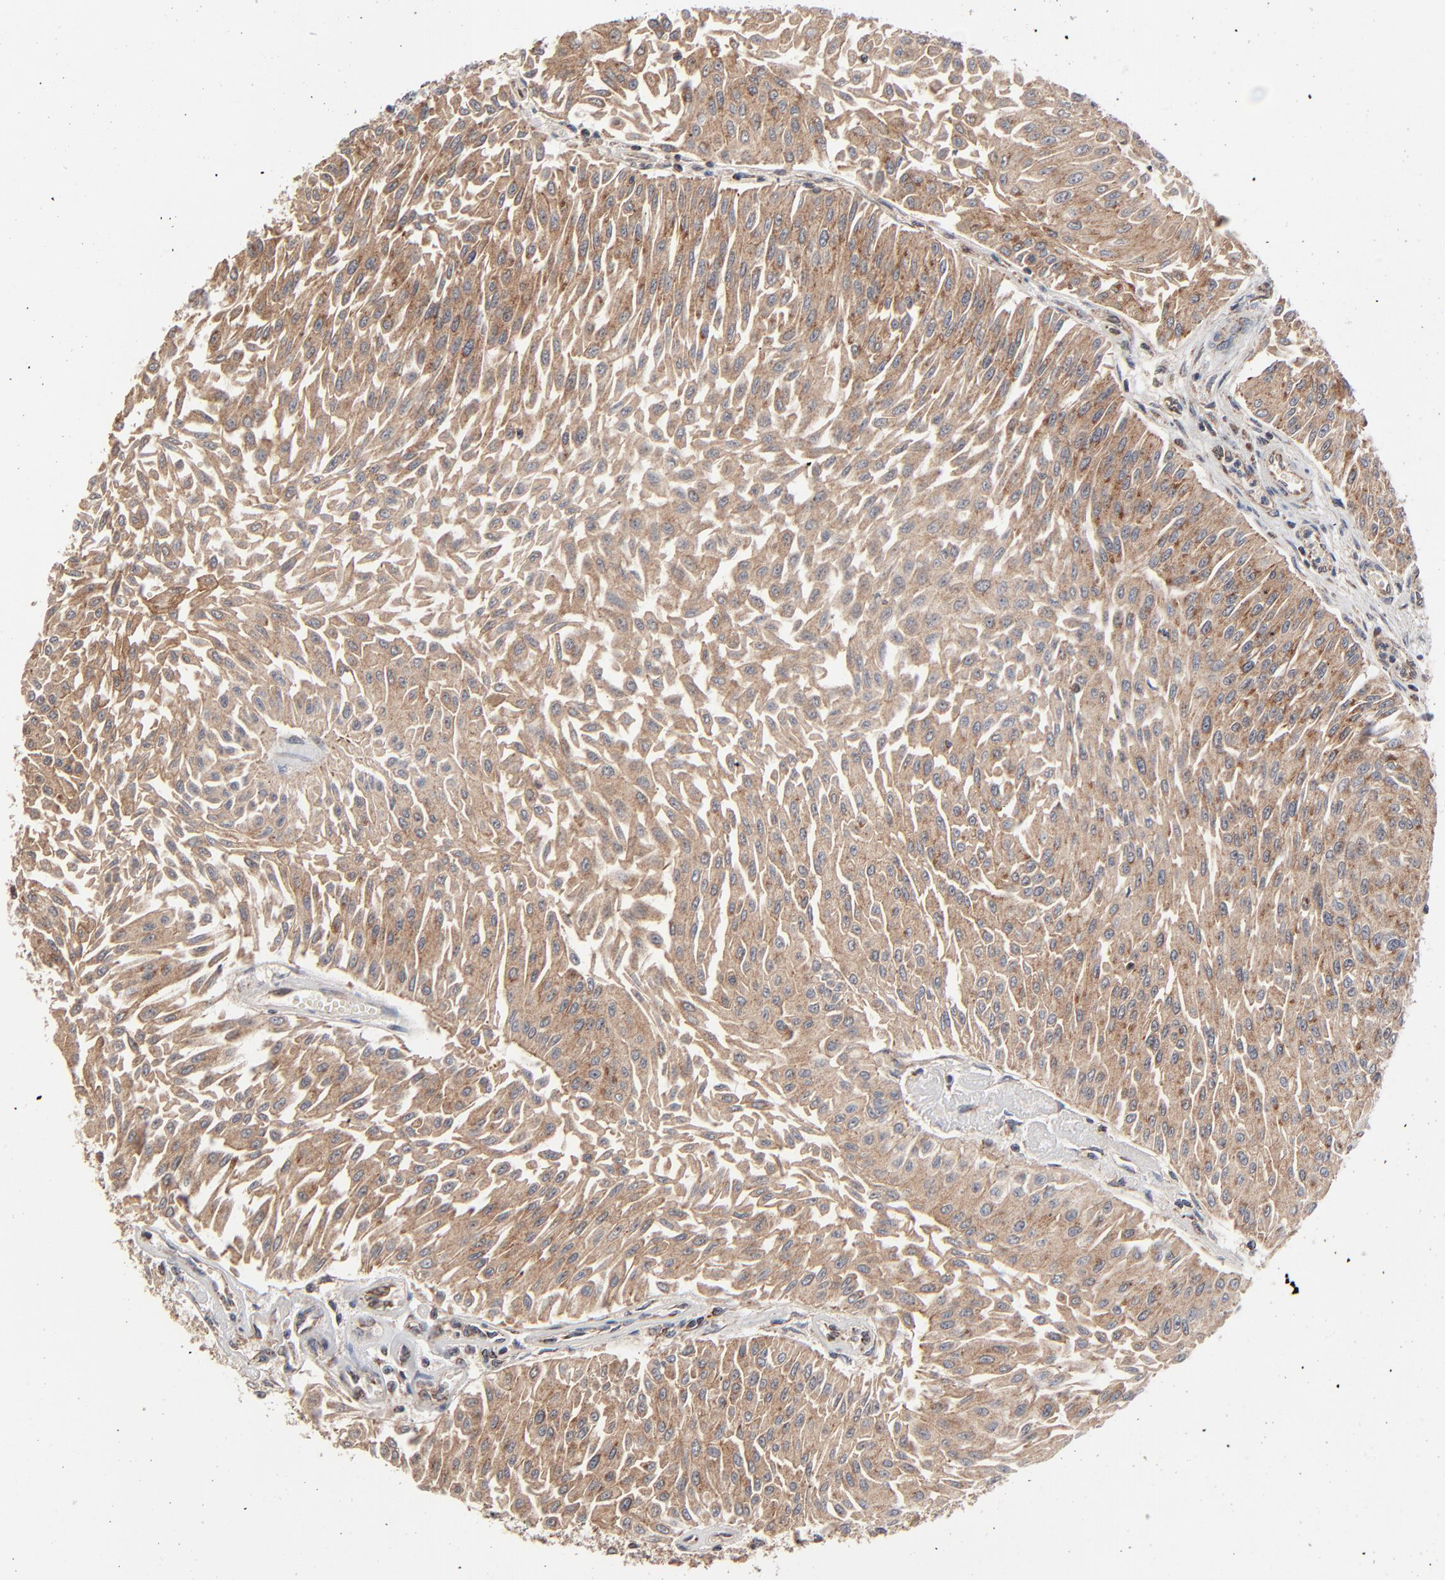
{"staining": {"intensity": "moderate", "quantity": ">75%", "location": "cytoplasmic/membranous"}, "tissue": "urothelial cancer", "cell_type": "Tumor cells", "image_type": "cancer", "snomed": [{"axis": "morphology", "description": "Urothelial carcinoma, Low grade"}, {"axis": "topography", "description": "Urinary bladder"}], "caption": "Protein staining of low-grade urothelial carcinoma tissue demonstrates moderate cytoplasmic/membranous staining in approximately >75% of tumor cells.", "gene": "ABLIM3", "patient": {"sex": "male", "age": 86}}